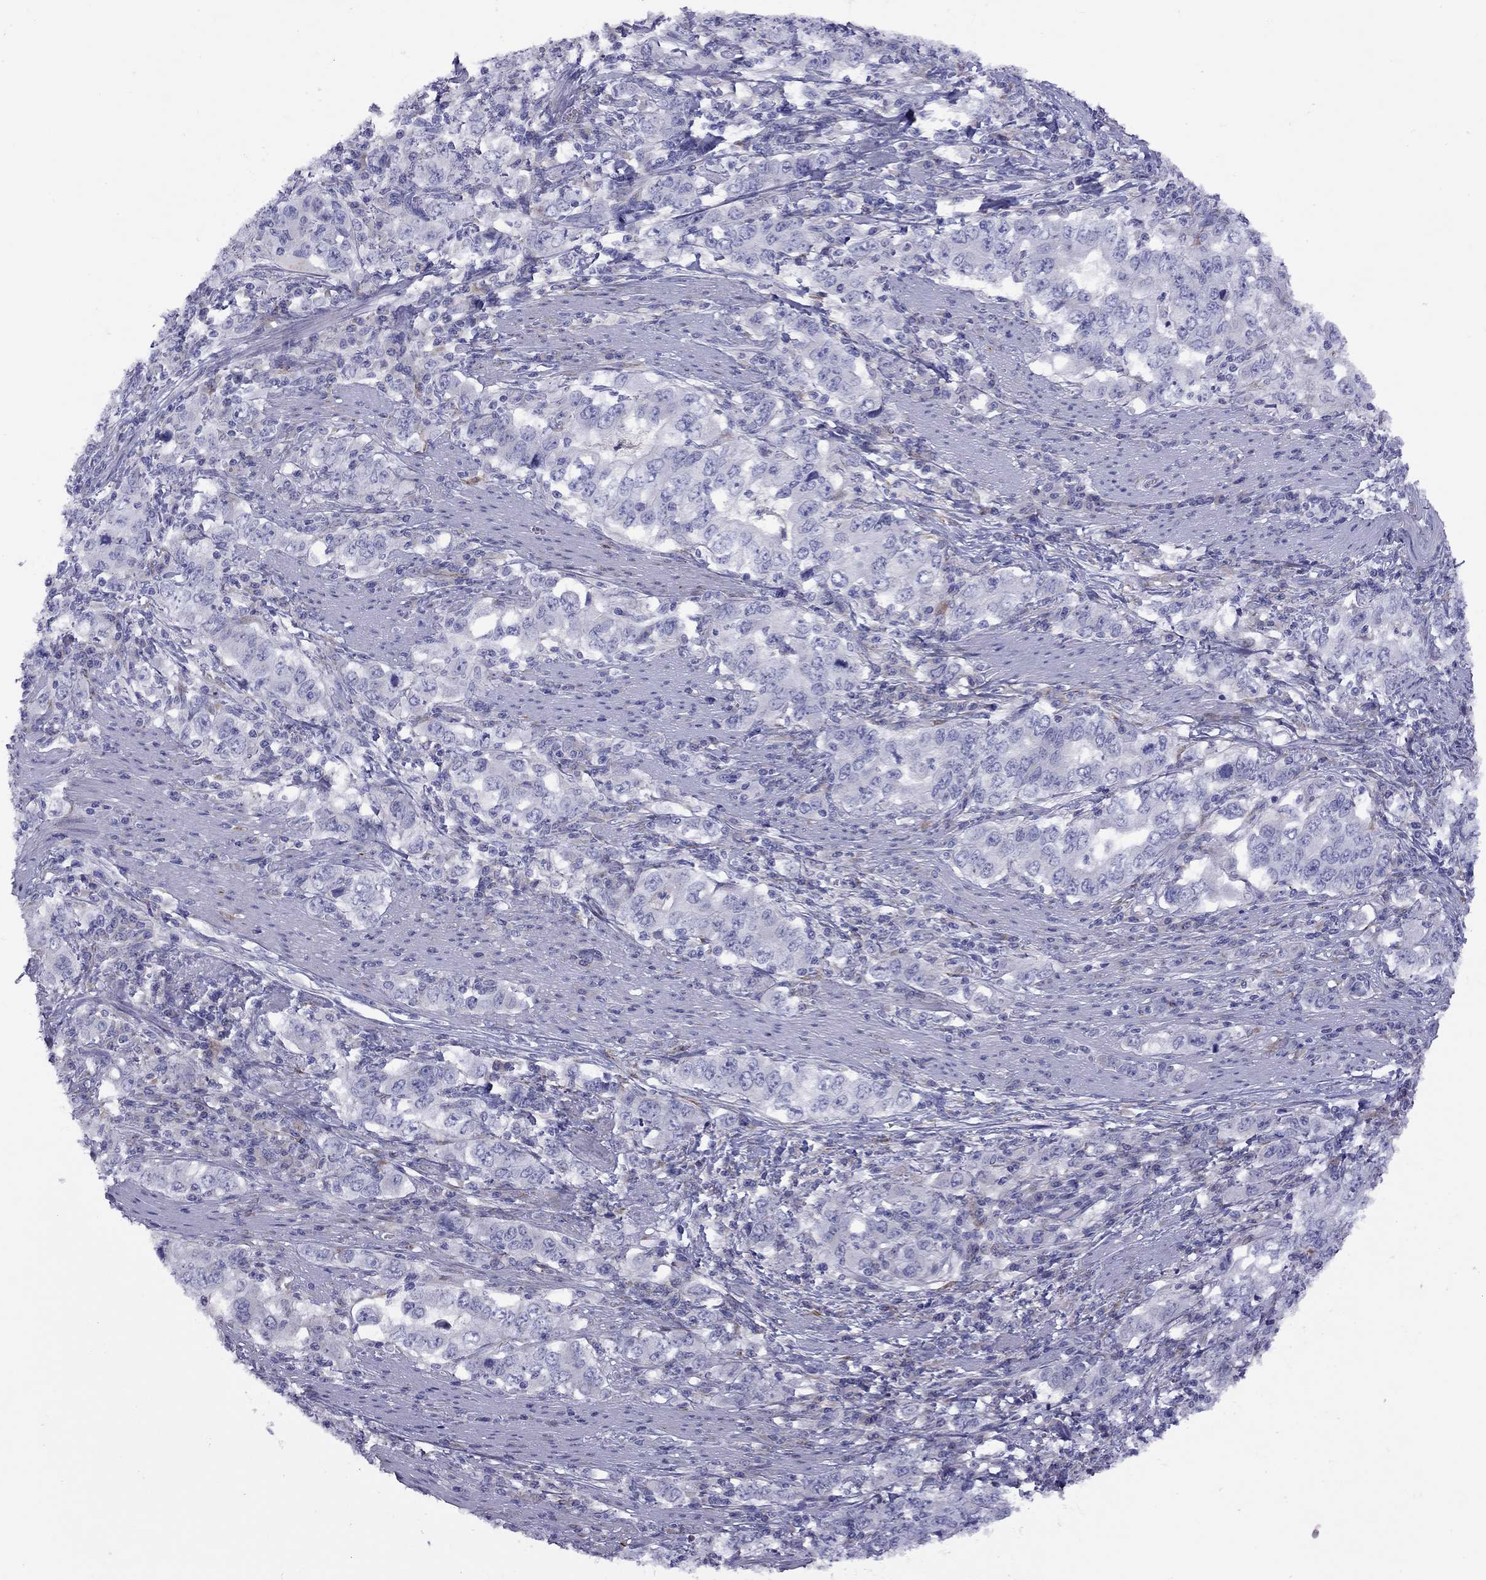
{"staining": {"intensity": "negative", "quantity": "none", "location": "none"}, "tissue": "stomach cancer", "cell_type": "Tumor cells", "image_type": "cancer", "snomed": [{"axis": "morphology", "description": "Adenocarcinoma, NOS"}, {"axis": "topography", "description": "Stomach, lower"}], "caption": "Immunohistochemistry of stomach cancer (adenocarcinoma) displays no expression in tumor cells. (Immunohistochemistry (ihc), brightfield microscopy, high magnification).", "gene": "CPNE4", "patient": {"sex": "female", "age": 72}}